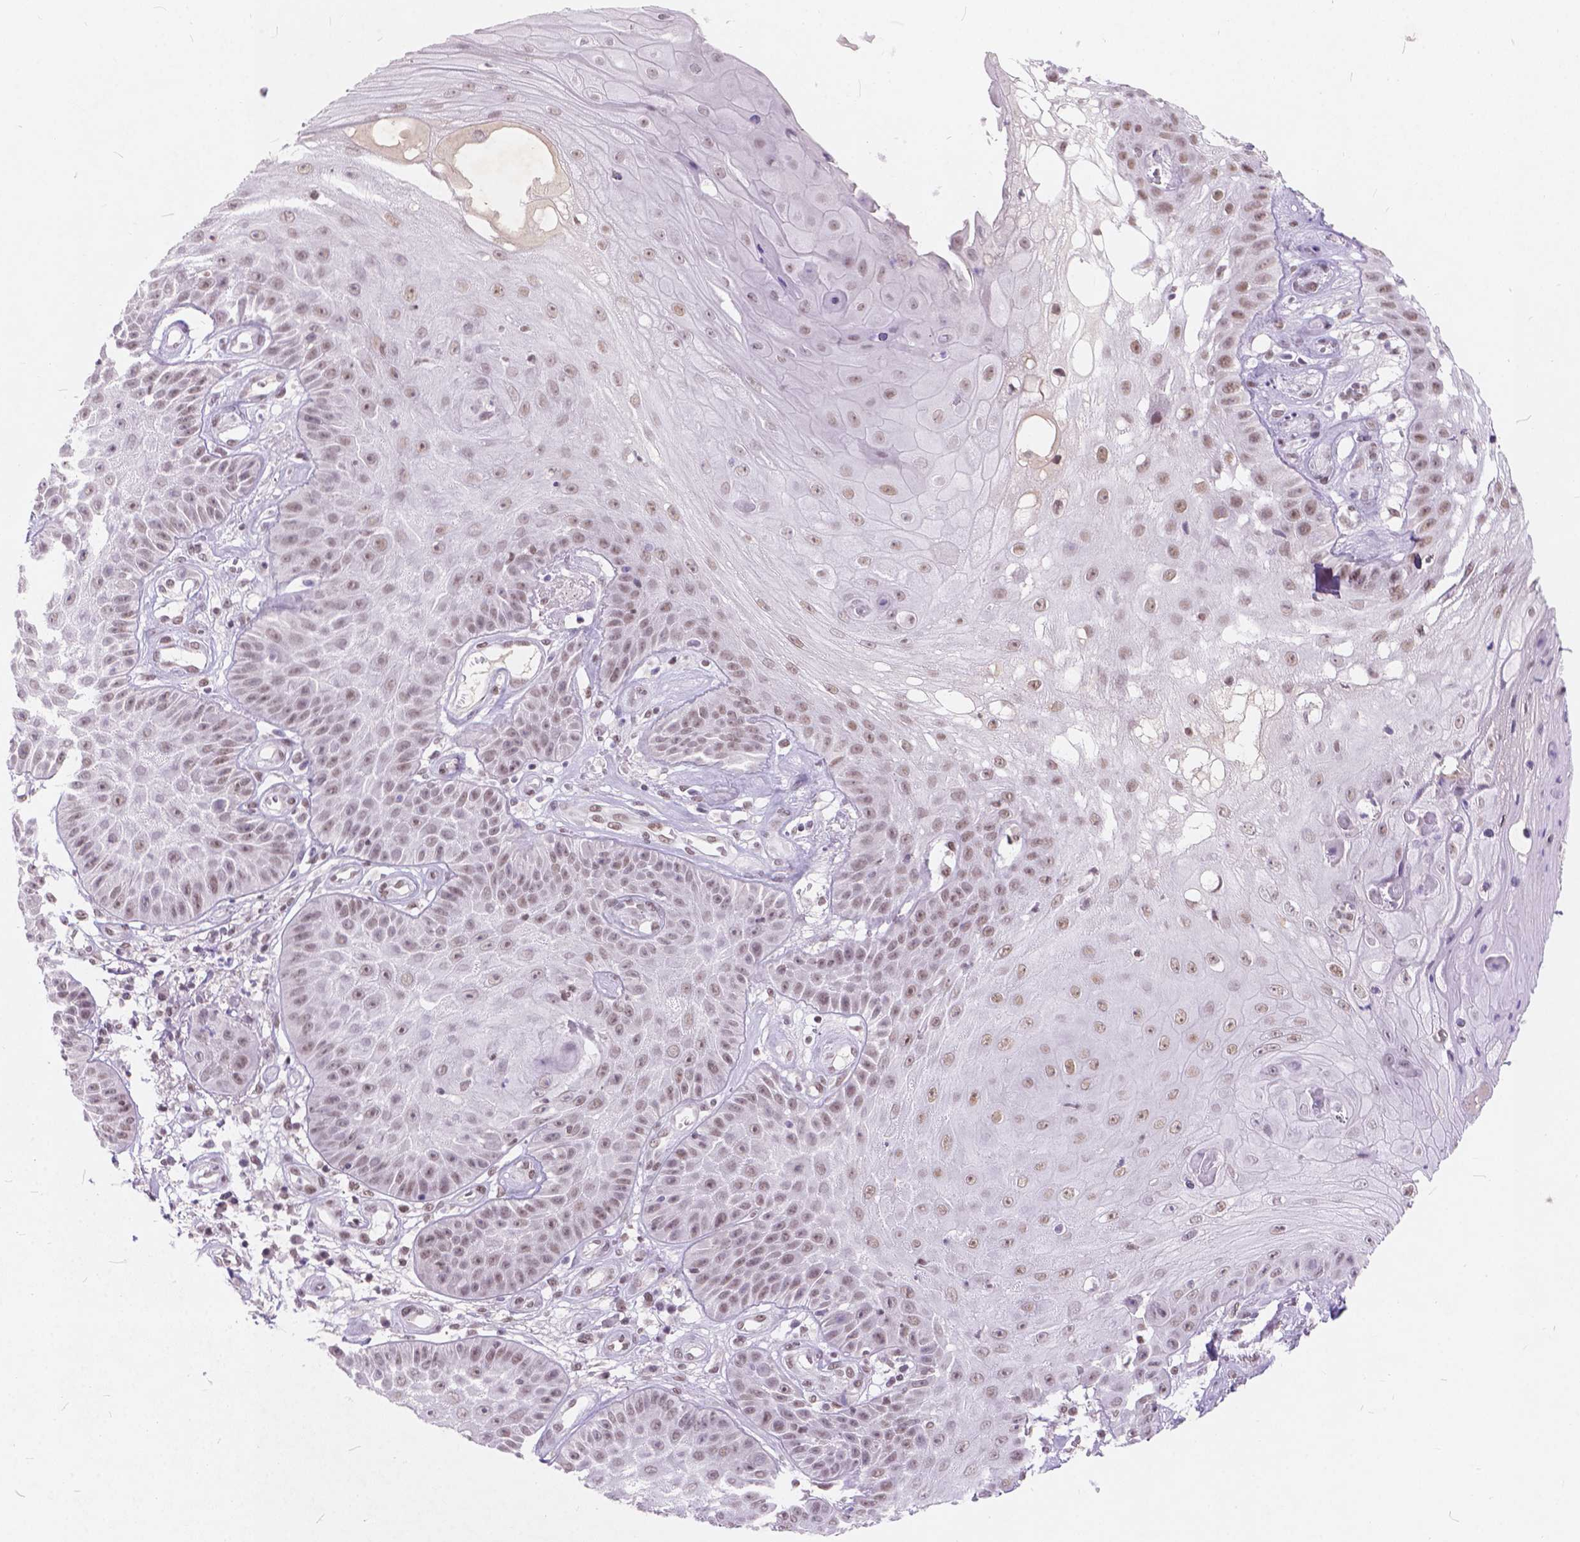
{"staining": {"intensity": "weak", "quantity": ">75%", "location": "nuclear"}, "tissue": "skin cancer", "cell_type": "Tumor cells", "image_type": "cancer", "snomed": [{"axis": "morphology", "description": "Squamous cell carcinoma, NOS"}, {"axis": "topography", "description": "Skin"}], "caption": "Immunohistochemical staining of human skin cancer (squamous cell carcinoma) displays weak nuclear protein positivity in approximately >75% of tumor cells. (DAB (3,3'-diaminobenzidine) IHC with brightfield microscopy, high magnification).", "gene": "FAM53A", "patient": {"sex": "male", "age": 70}}